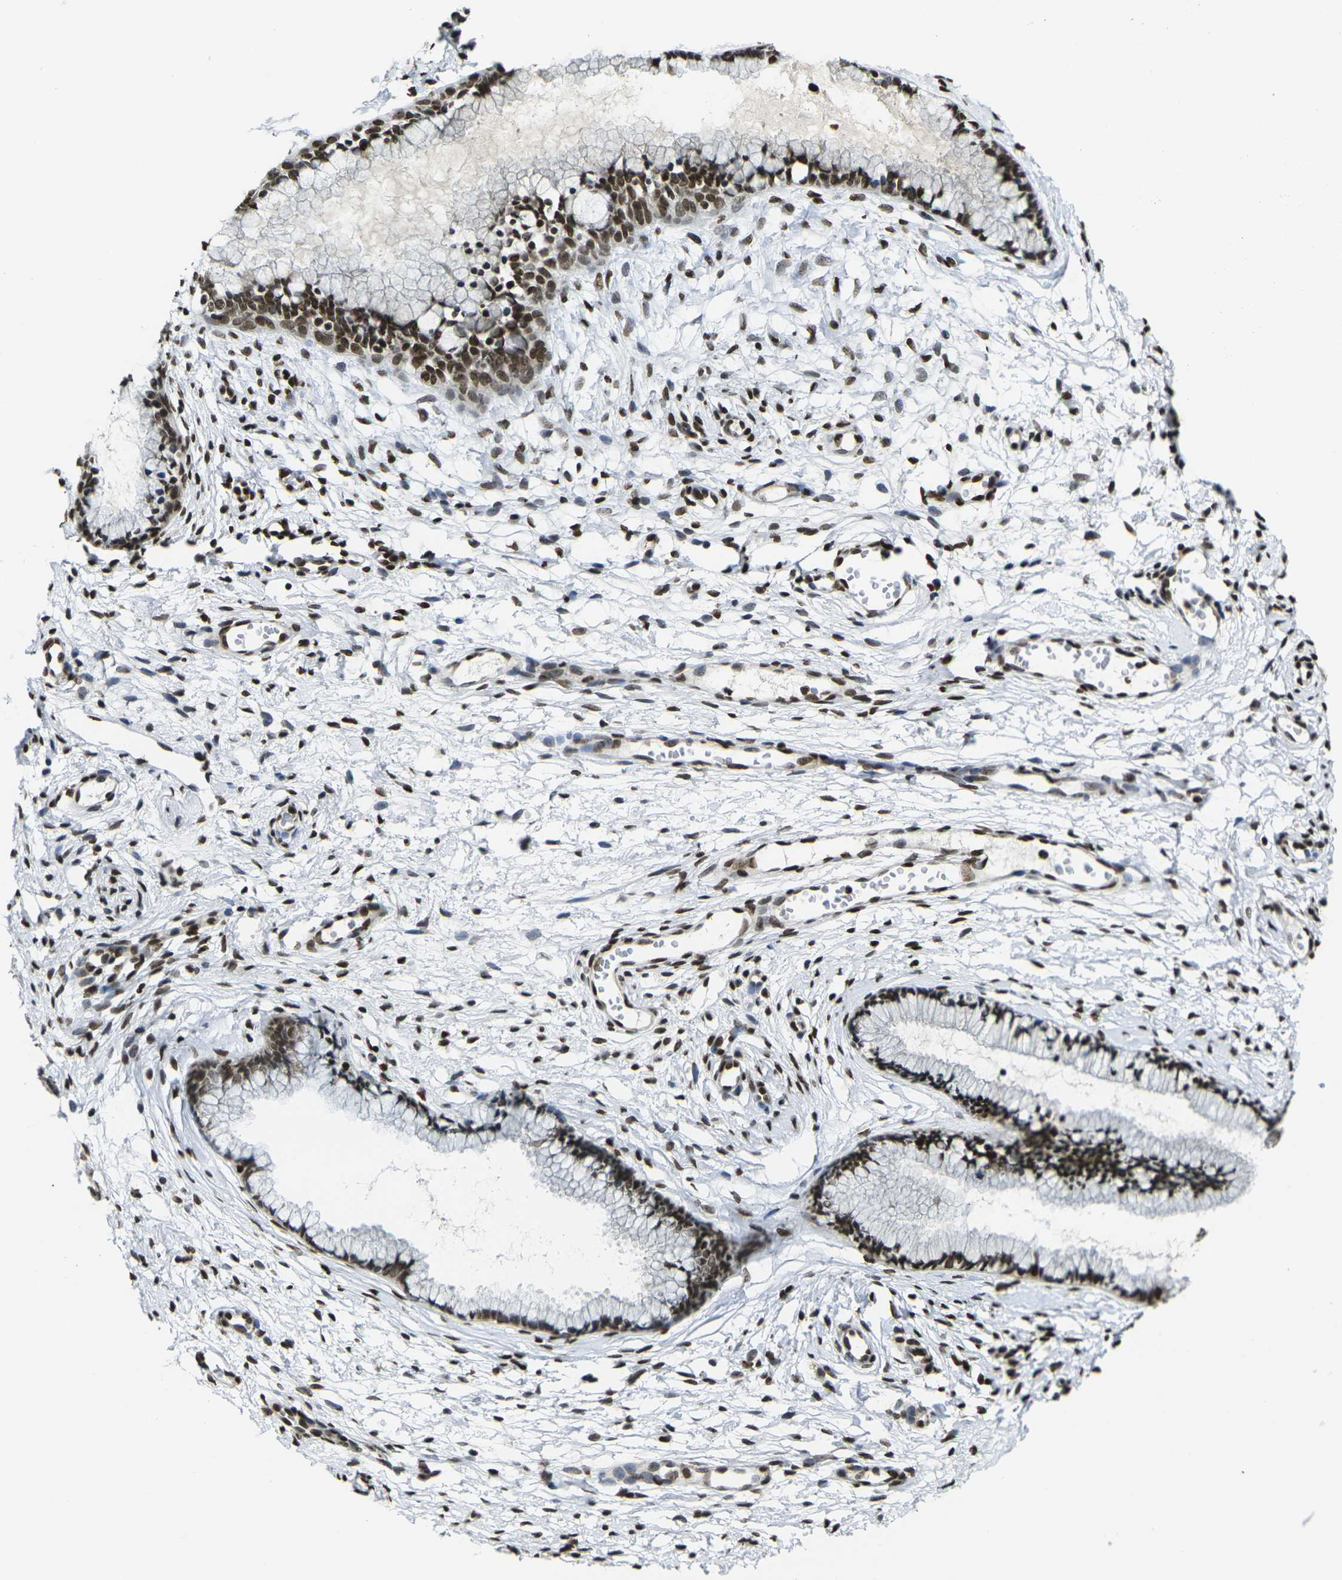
{"staining": {"intensity": "strong", "quantity": ">75%", "location": "nuclear"}, "tissue": "cervix", "cell_type": "Glandular cells", "image_type": "normal", "snomed": [{"axis": "morphology", "description": "Normal tissue, NOS"}, {"axis": "topography", "description": "Cervix"}], "caption": "The immunohistochemical stain highlights strong nuclear positivity in glandular cells of benign cervix.", "gene": "H1", "patient": {"sex": "female", "age": 65}}